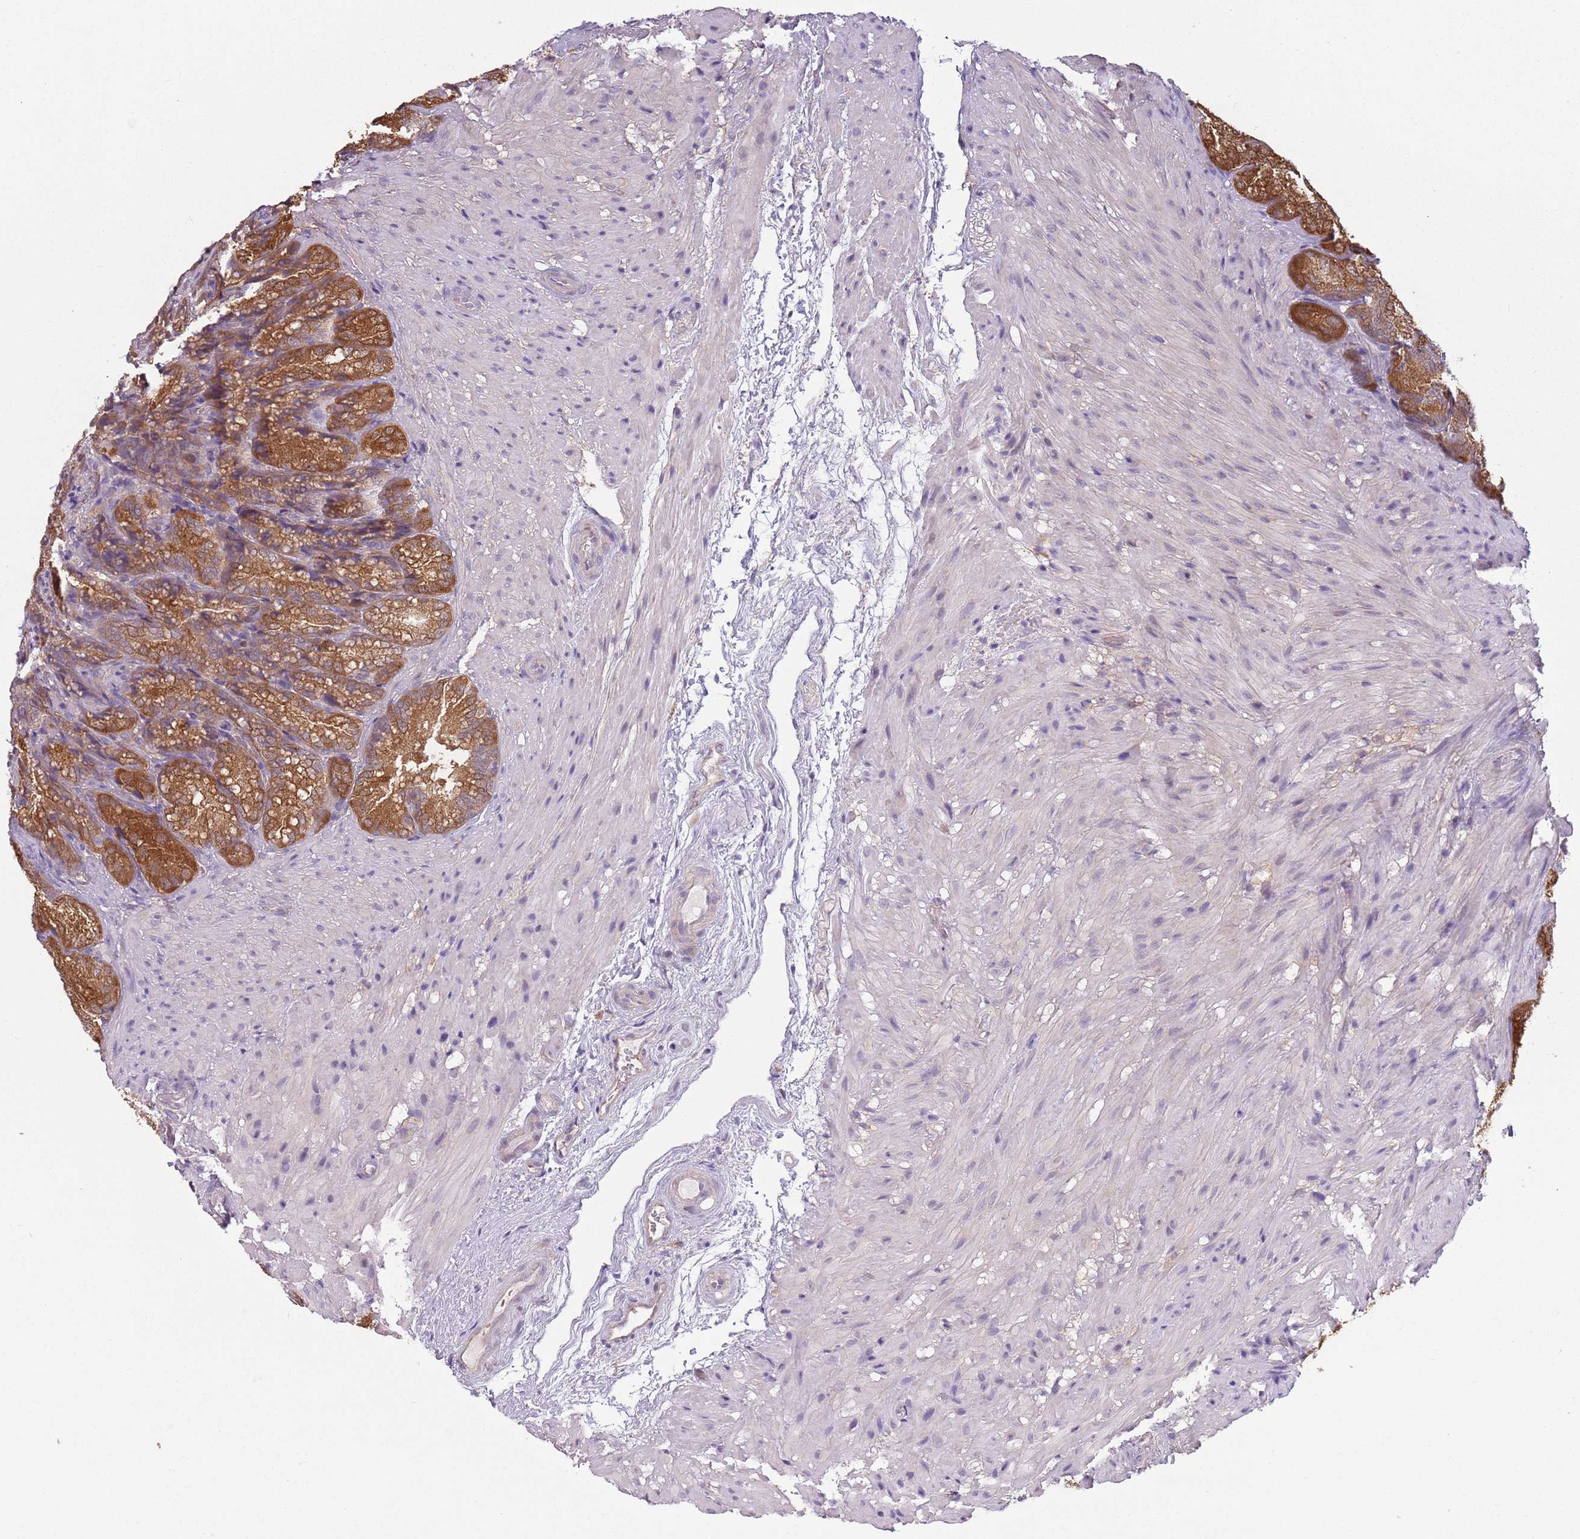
{"staining": {"intensity": "strong", "quantity": ">75%", "location": "cytoplasmic/membranous"}, "tissue": "seminal vesicle", "cell_type": "Glandular cells", "image_type": "normal", "snomed": [{"axis": "morphology", "description": "Normal tissue, NOS"}, {"axis": "topography", "description": "Seminal veicle"}], "caption": "DAB immunohistochemical staining of benign human seminal vesicle displays strong cytoplasmic/membranous protein positivity in approximately >75% of glandular cells. (DAB = brown stain, brightfield microscopy at high magnification).", "gene": "COQ5", "patient": {"sex": "male", "age": 58}}